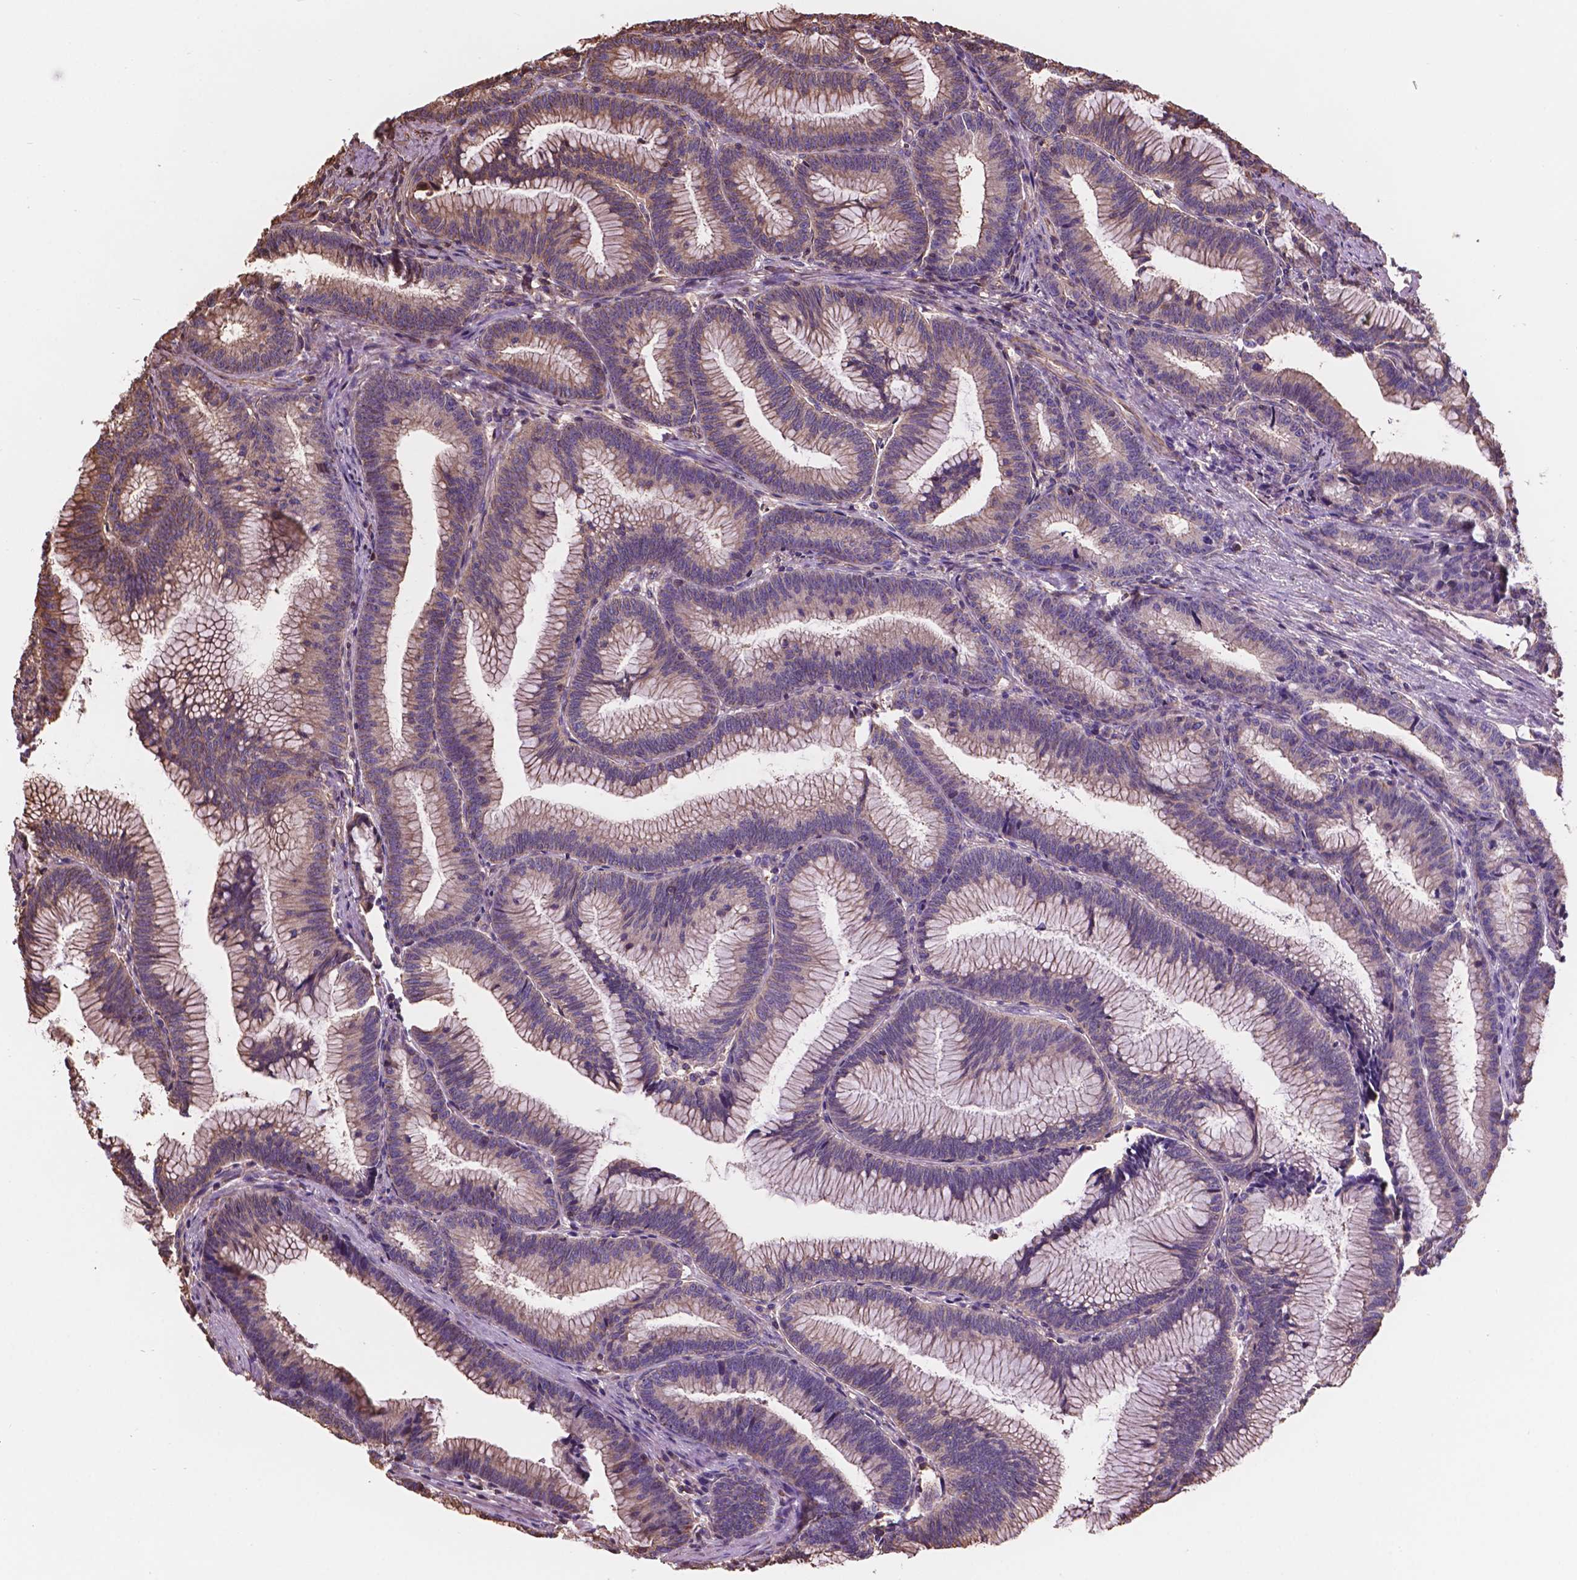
{"staining": {"intensity": "moderate", "quantity": ">75%", "location": "cytoplasmic/membranous"}, "tissue": "colorectal cancer", "cell_type": "Tumor cells", "image_type": "cancer", "snomed": [{"axis": "morphology", "description": "Adenocarcinoma, NOS"}, {"axis": "topography", "description": "Colon"}], "caption": "A brown stain labels moderate cytoplasmic/membranous staining of a protein in human colorectal cancer tumor cells.", "gene": "NIPA2", "patient": {"sex": "female", "age": 78}}